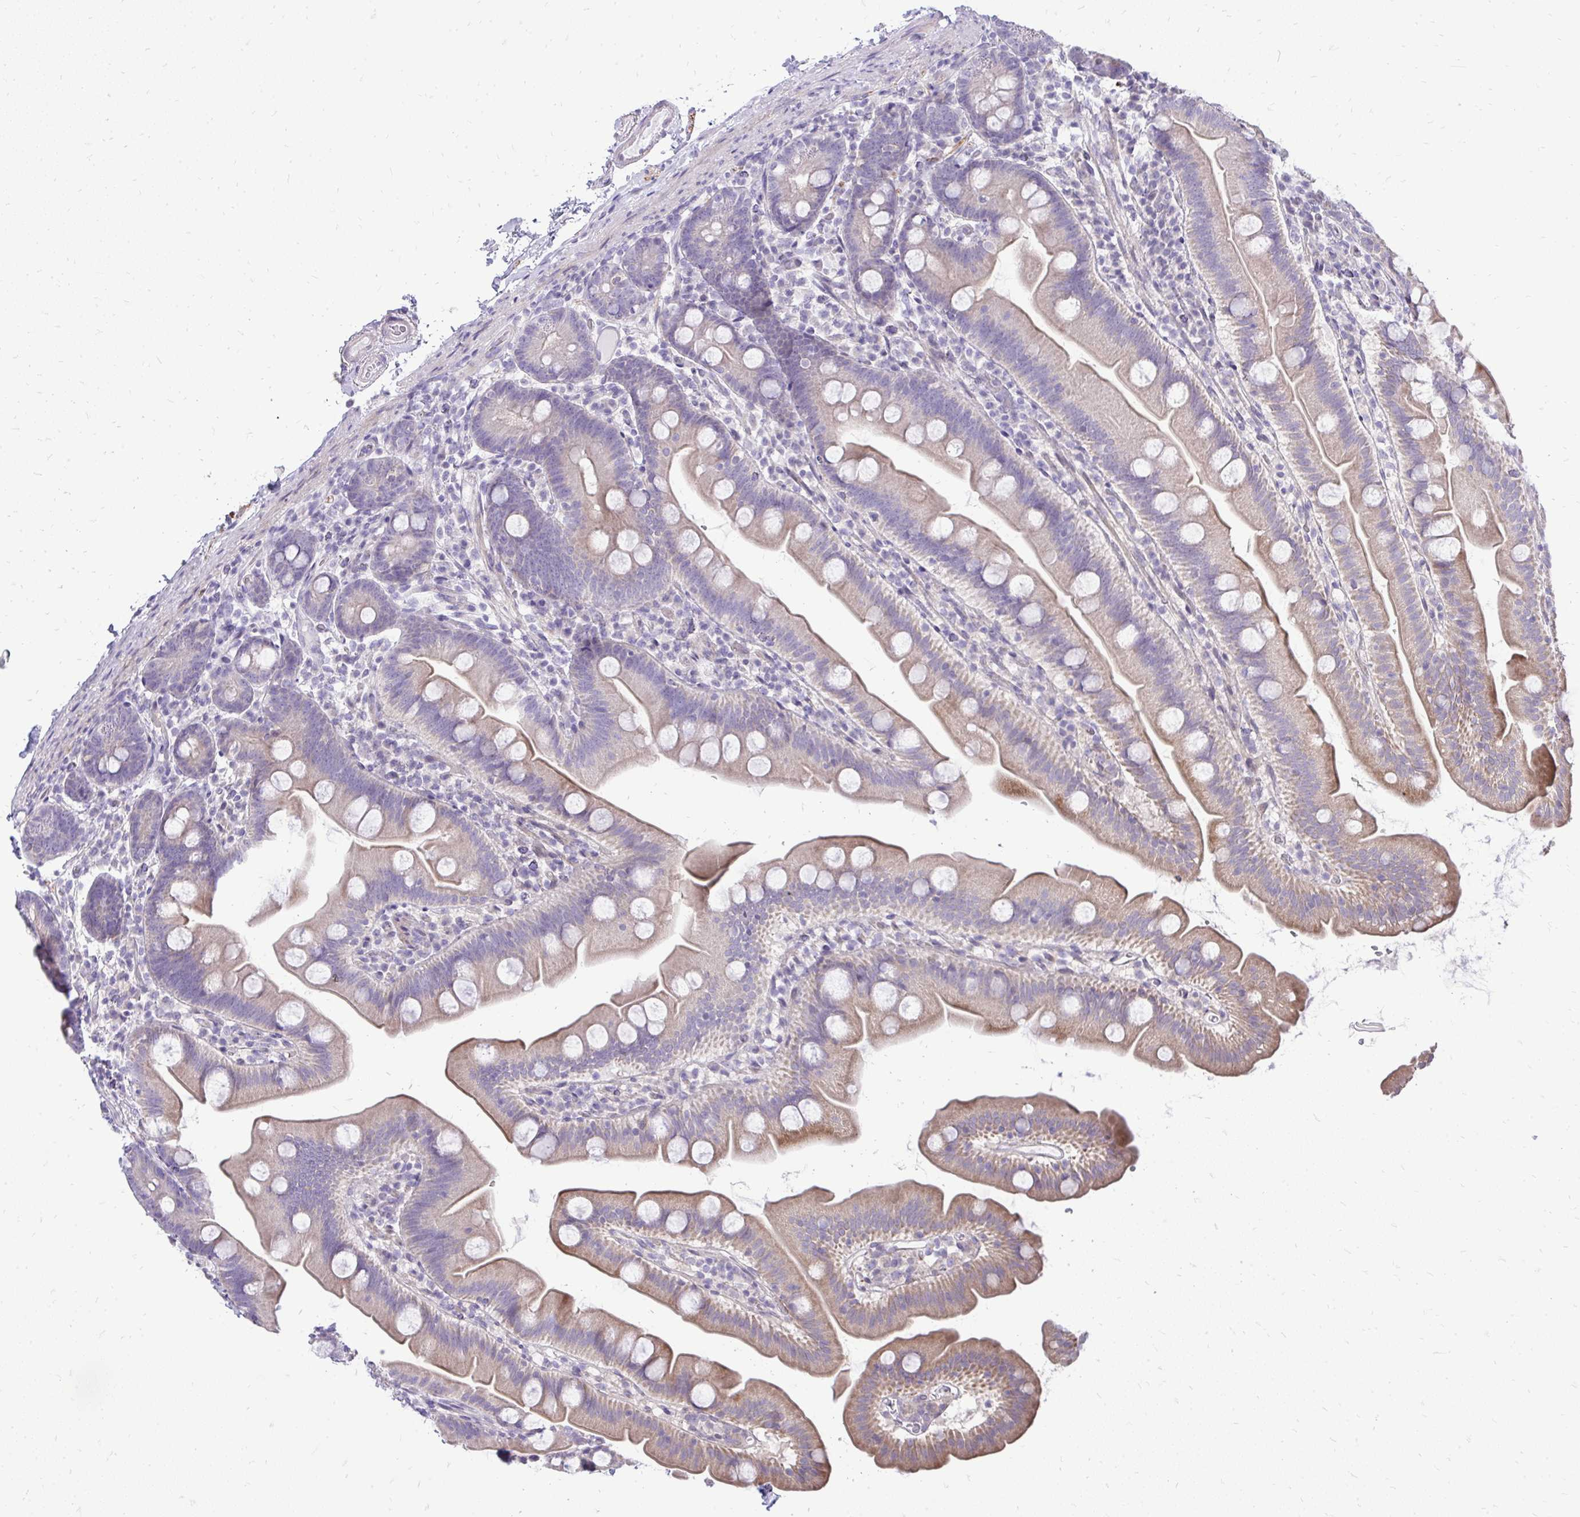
{"staining": {"intensity": "moderate", "quantity": "25%-75%", "location": "cytoplasmic/membranous"}, "tissue": "small intestine", "cell_type": "Glandular cells", "image_type": "normal", "snomed": [{"axis": "morphology", "description": "Normal tissue, NOS"}, {"axis": "topography", "description": "Small intestine"}], "caption": "Immunohistochemistry (IHC) of benign human small intestine exhibits medium levels of moderate cytoplasmic/membranous positivity in approximately 25%-75% of glandular cells.", "gene": "OR8D1", "patient": {"sex": "female", "age": 68}}